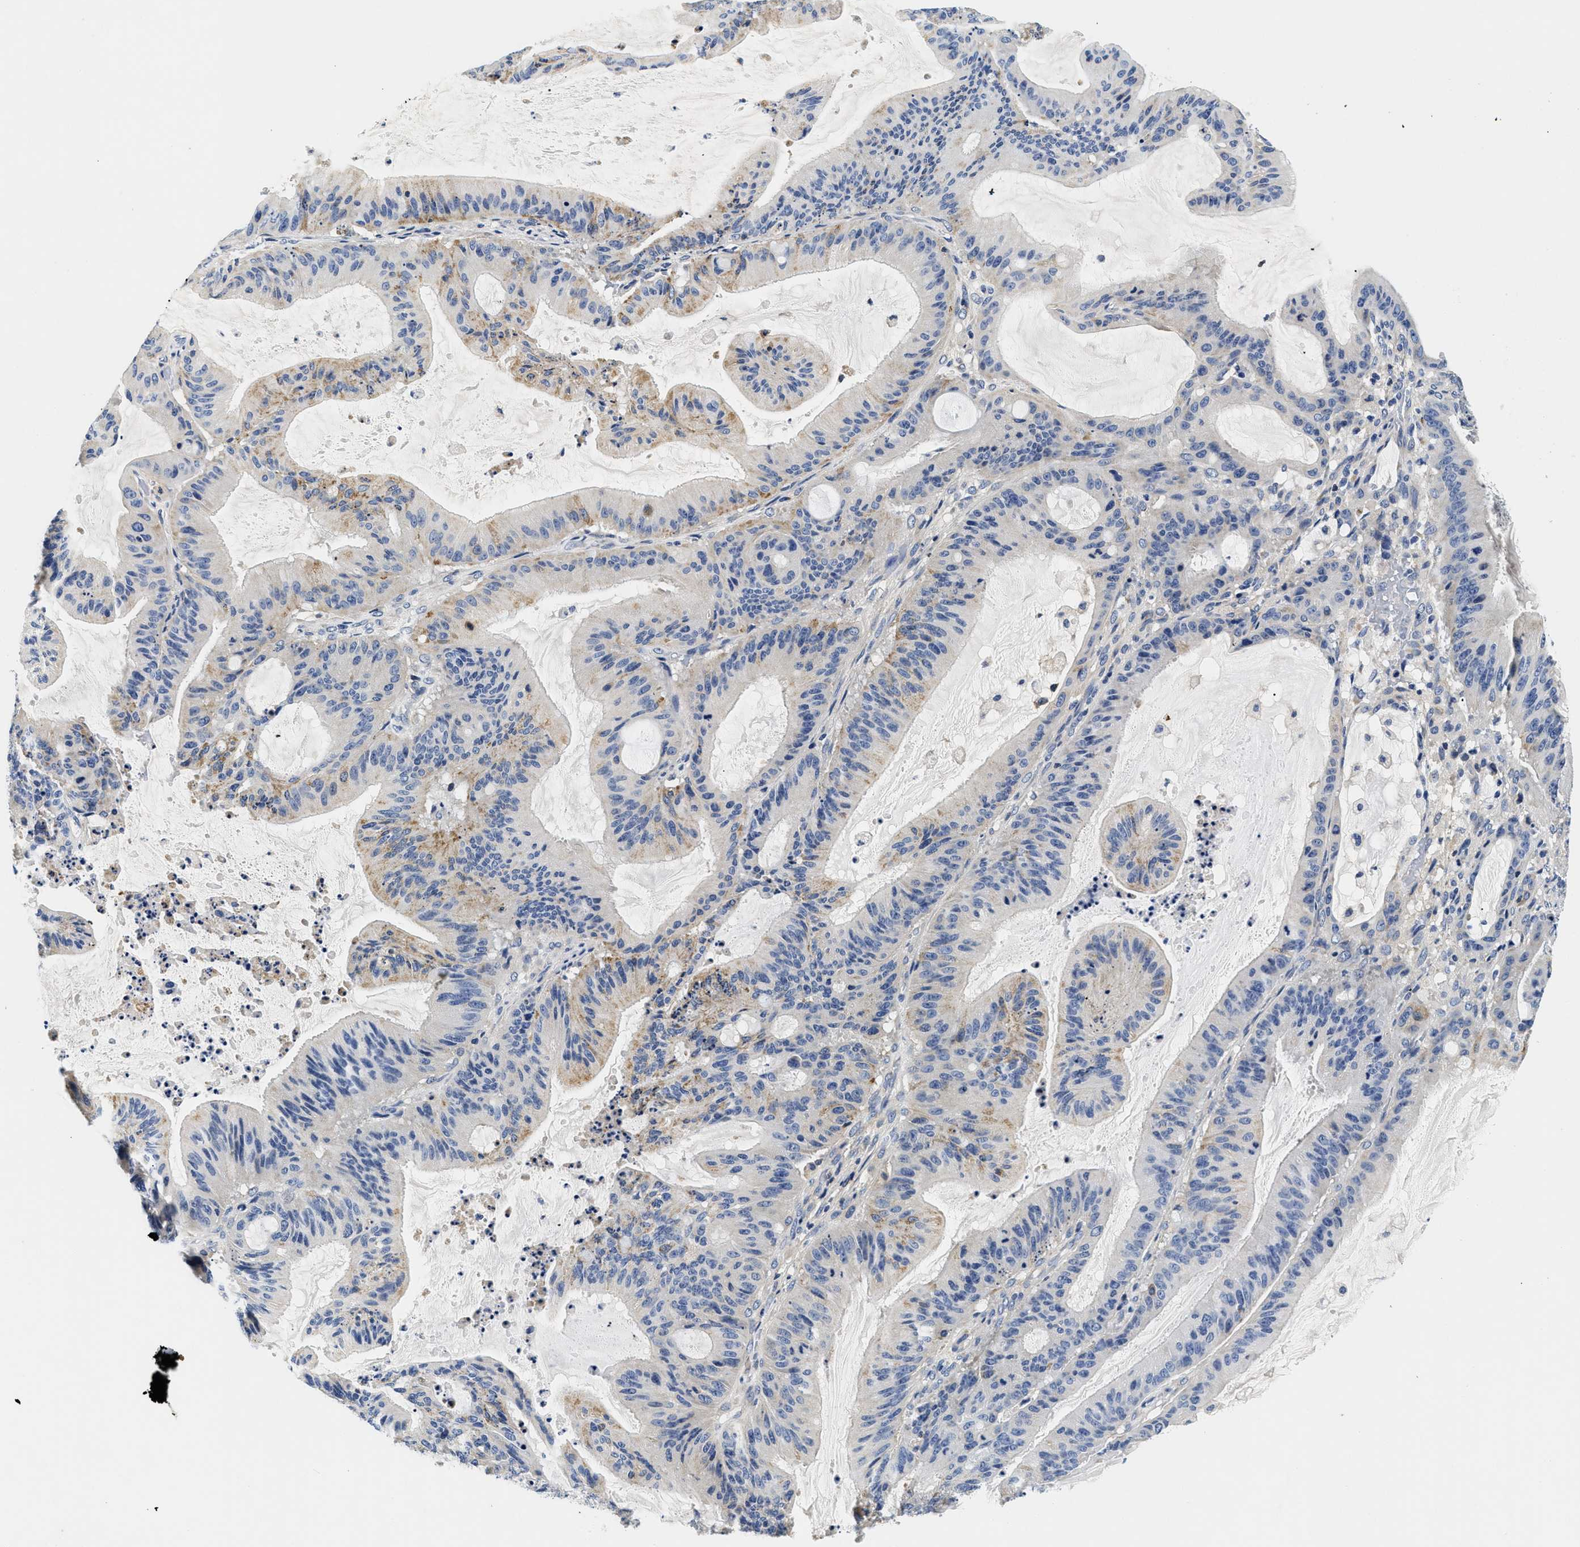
{"staining": {"intensity": "weak", "quantity": "<25%", "location": "cytoplasmic/membranous"}, "tissue": "liver cancer", "cell_type": "Tumor cells", "image_type": "cancer", "snomed": [{"axis": "morphology", "description": "Normal tissue, NOS"}, {"axis": "morphology", "description": "Cholangiocarcinoma"}, {"axis": "topography", "description": "Liver"}, {"axis": "topography", "description": "Peripheral nerve tissue"}], "caption": "A photomicrograph of cholangiocarcinoma (liver) stained for a protein reveals no brown staining in tumor cells.", "gene": "MEA1", "patient": {"sex": "female", "age": 73}}